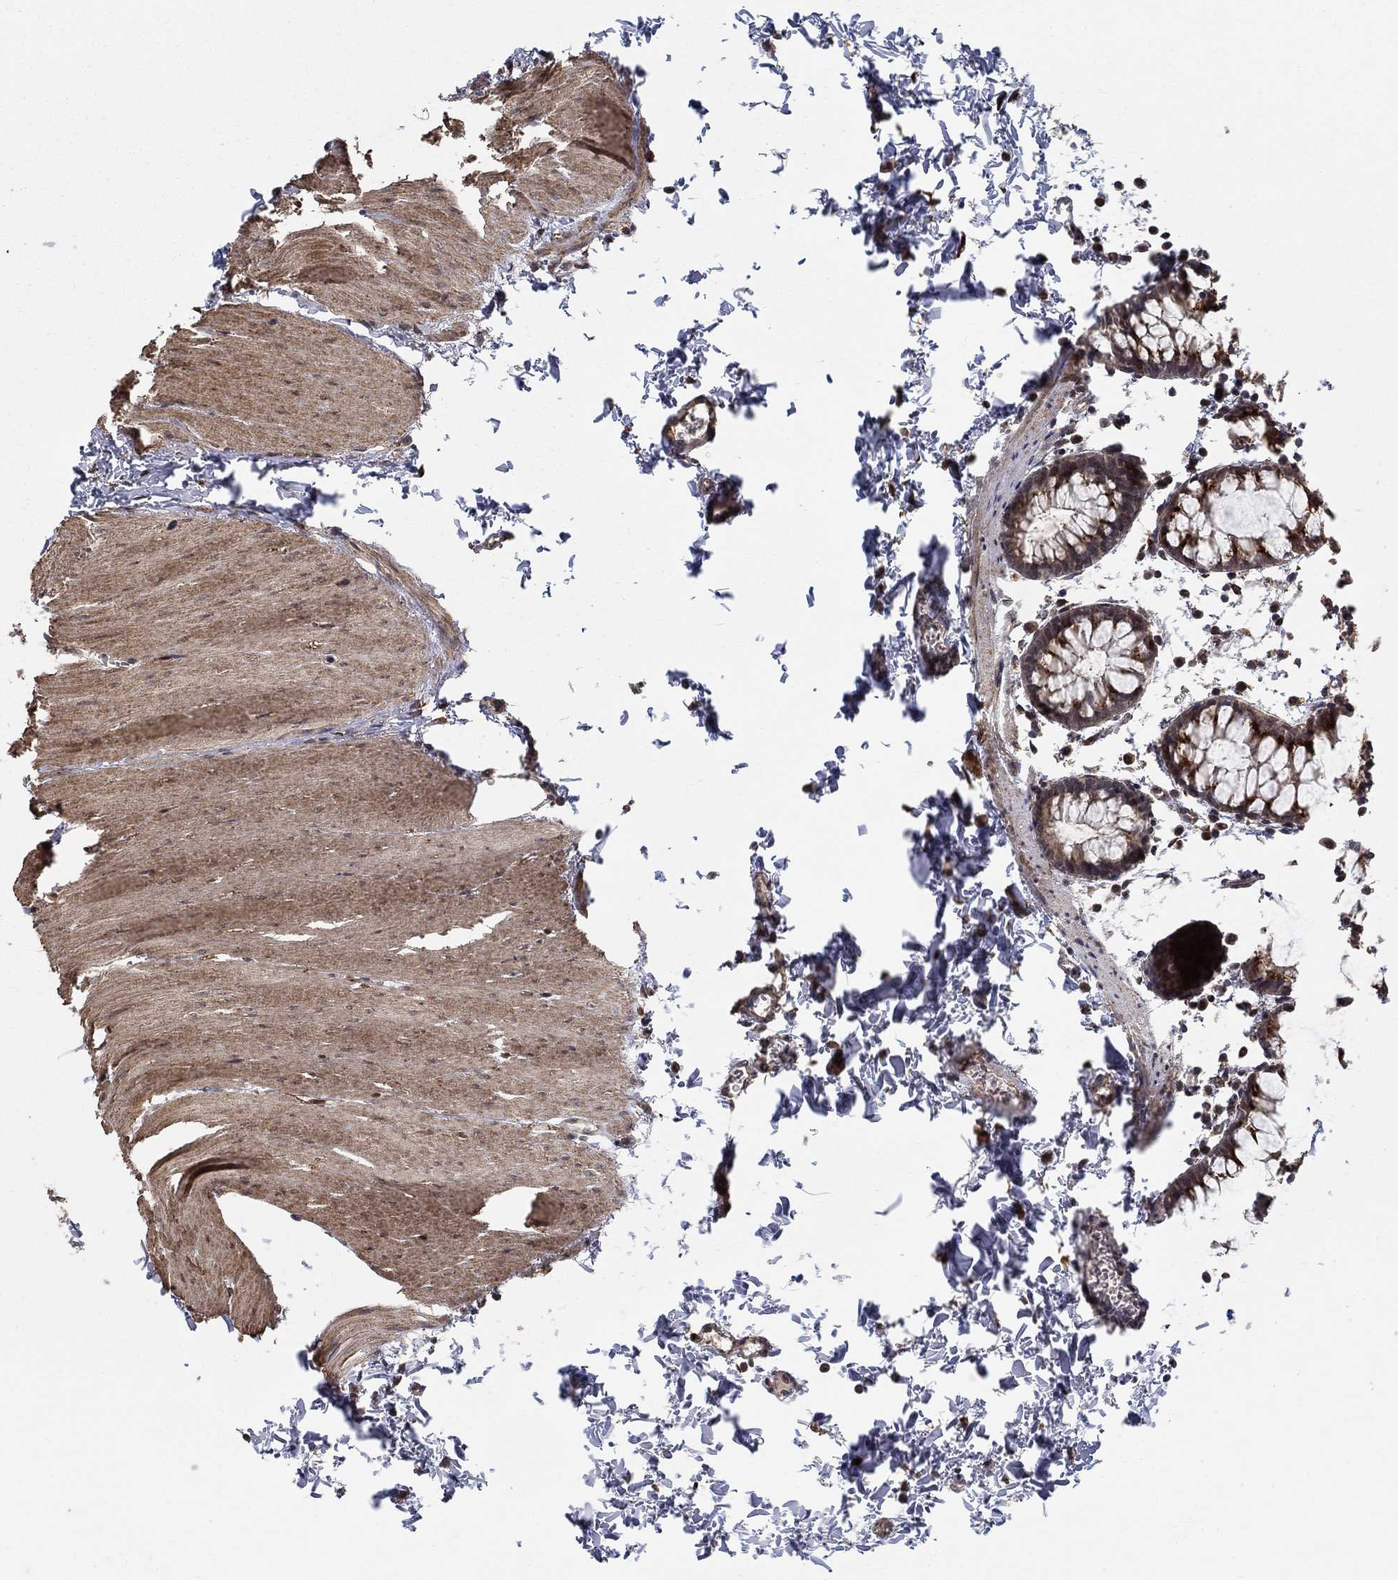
{"staining": {"intensity": "strong", "quantity": ">75%", "location": "cytoplasmic/membranous"}, "tissue": "rectum", "cell_type": "Glandular cells", "image_type": "normal", "snomed": [{"axis": "morphology", "description": "Normal tissue, NOS"}, {"axis": "topography", "description": "Rectum"}], "caption": "Immunohistochemistry (DAB (3,3'-diaminobenzidine)) staining of unremarkable rectum demonstrates strong cytoplasmic/membranous protein positivity in about >75% of glandular cells.", "gene": "ZNF594", "patient": {"sex": "male", "age": 57}}